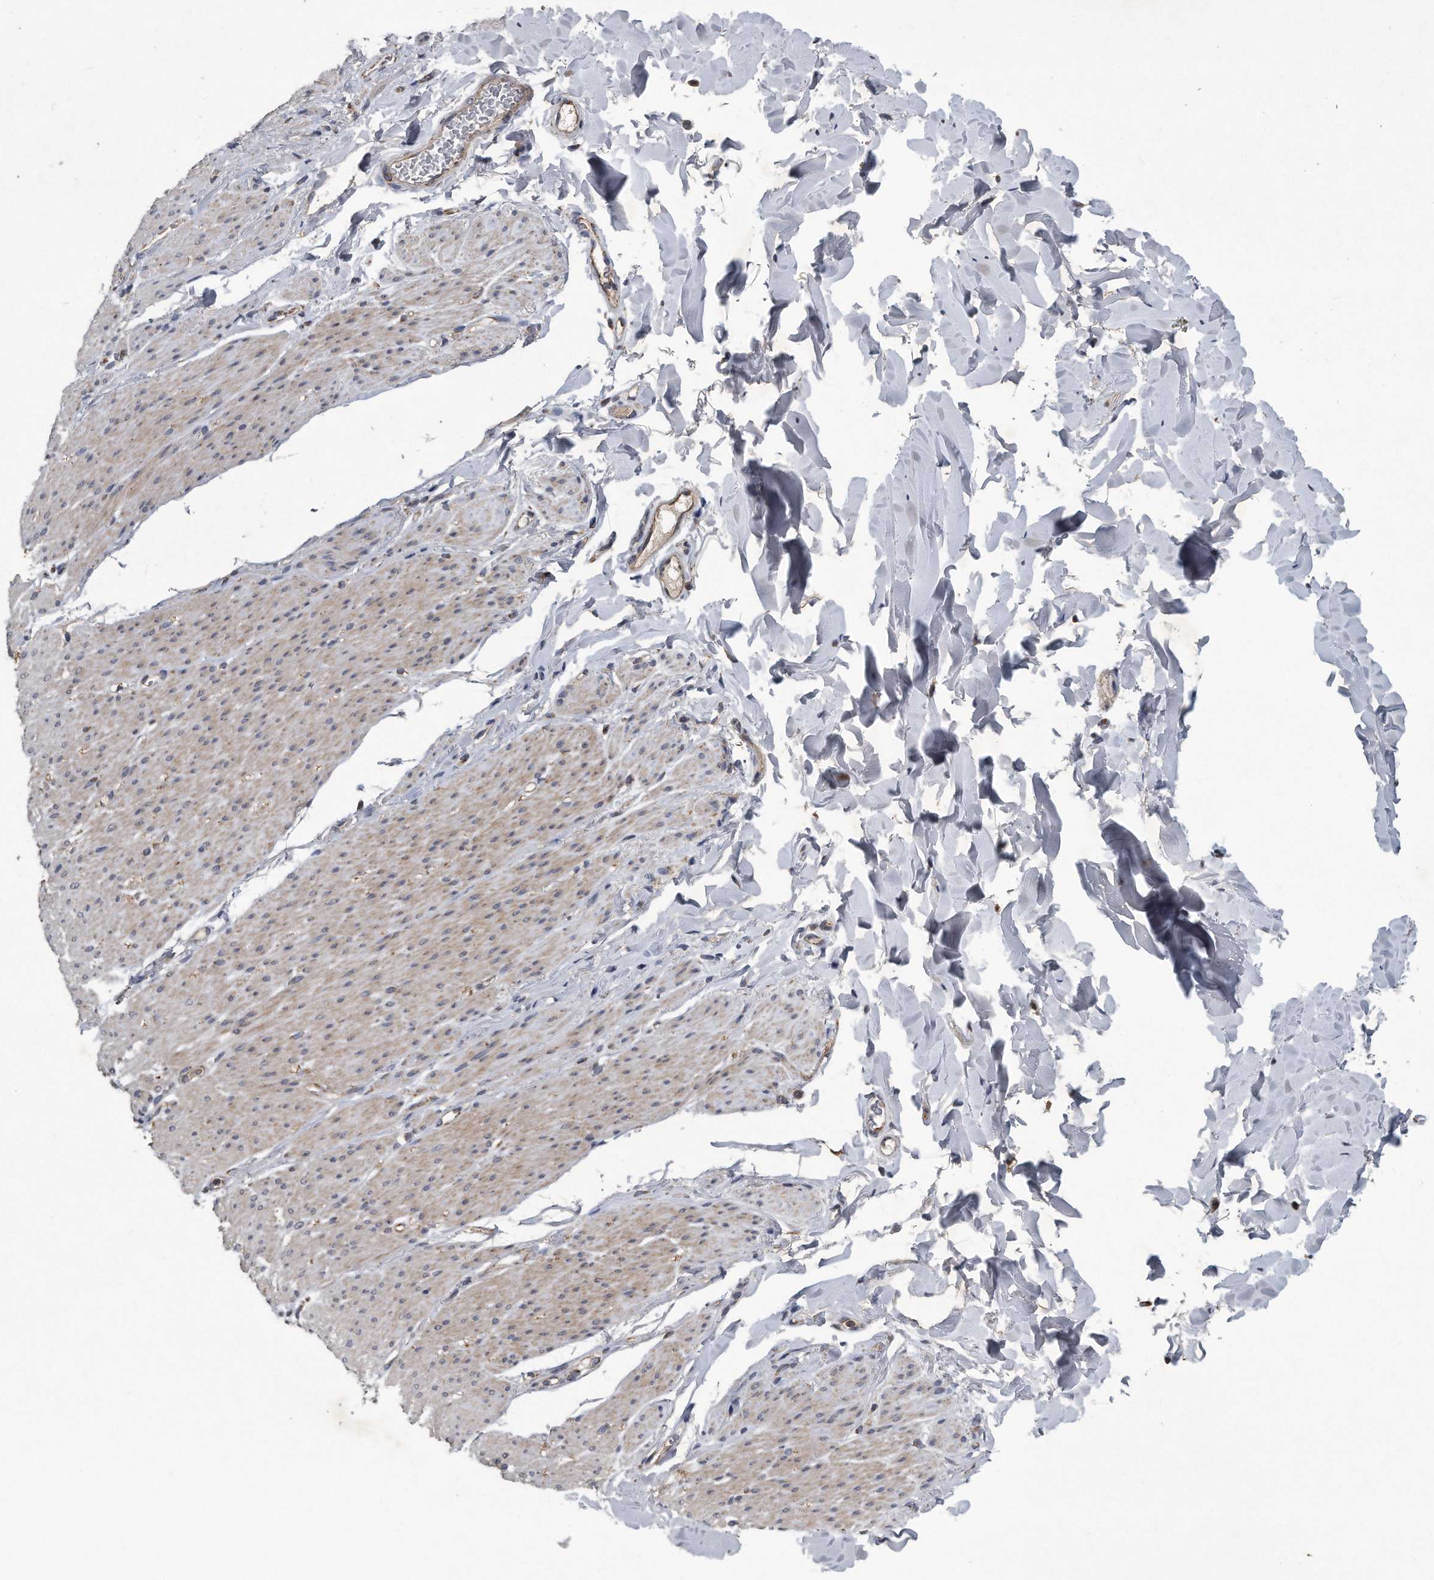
{"staining": {"intensity": "moderate", "quantity": "25%-75%", "location": "cytoplasmic/membranous"}, "tissue": "smooth muscle", "cell_type": "Smooth muscle cells", "image_type": "normal", "snomed": [{"axis": "morphology", "description": "Normal tissue, NOS"}, {"axis": "topography", "description": "Colon"}, {"axis": "topography", "description": "Peripheral nerve tissue"}], "caption": "The photomicrograph displays immunohistochemical staining of benign smooth muscle. There is moderate cytoplasmic/membranous positivity is seen in approximately 25%-75% of smooth muscle cells.", "gene": "LYRM4", "patient": {"sex": "female", "age": 61}}